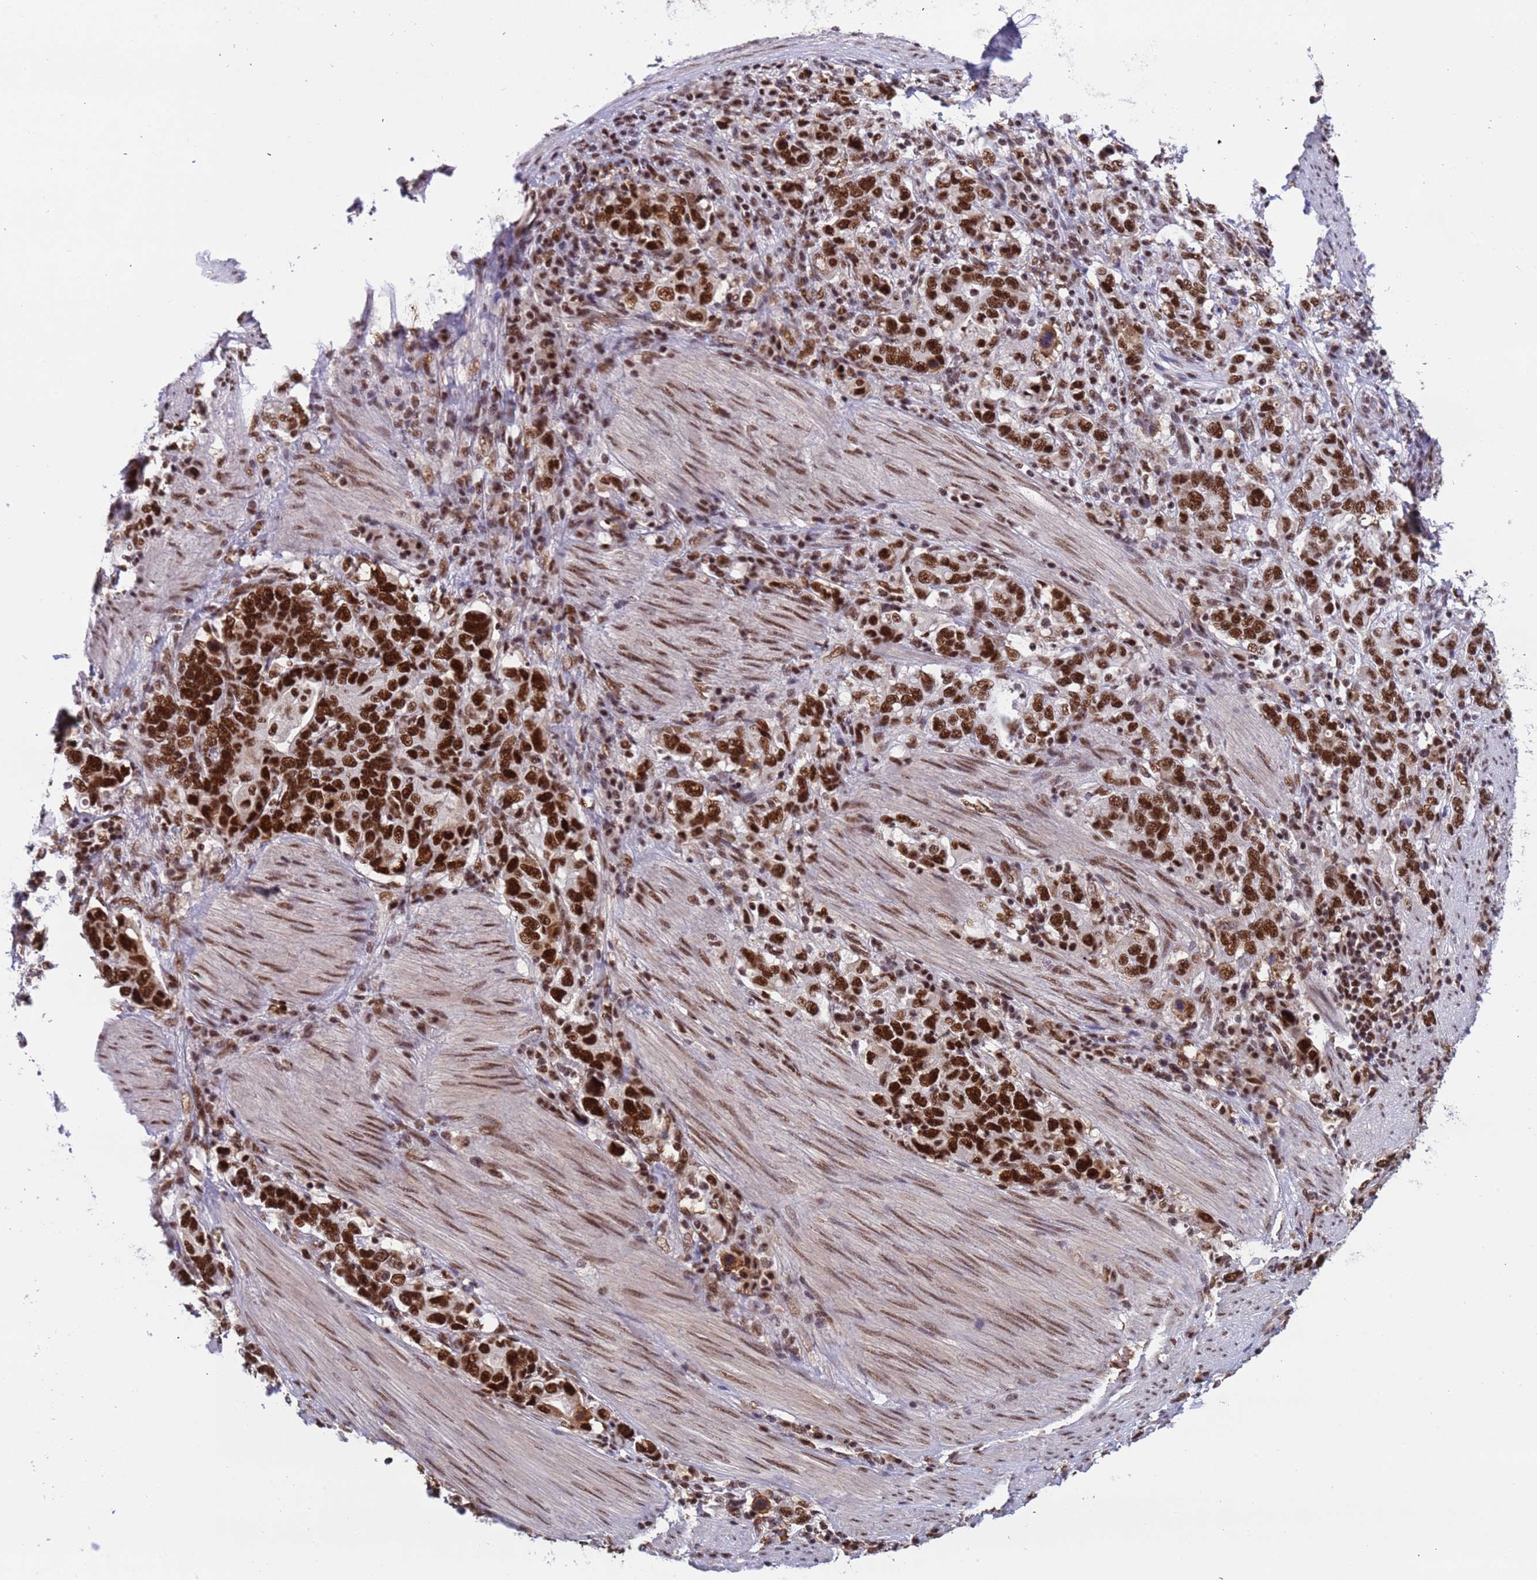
{"staining": {"intensity": "strong", "quantity": ">75%", "location": "nuclear"}, "tissue": "stomach cancer", "cell_type": "Tumor cells", "image_type": "cancer", "snomed": [{"axis": "morphology", "description": "Adenocarcinoma, NOS"}, {"axis": "topography", "description": "Stomach, upper"}, {"axis": "topography", "description": "Stomach"}], "caption": "Stomach cancer (adenocarcinoma) stained for a protein demonstrates strong nuclear positivity in tumor cells.", "gene": "SRRT", "patient": {"sex": "male", "age": 62}}